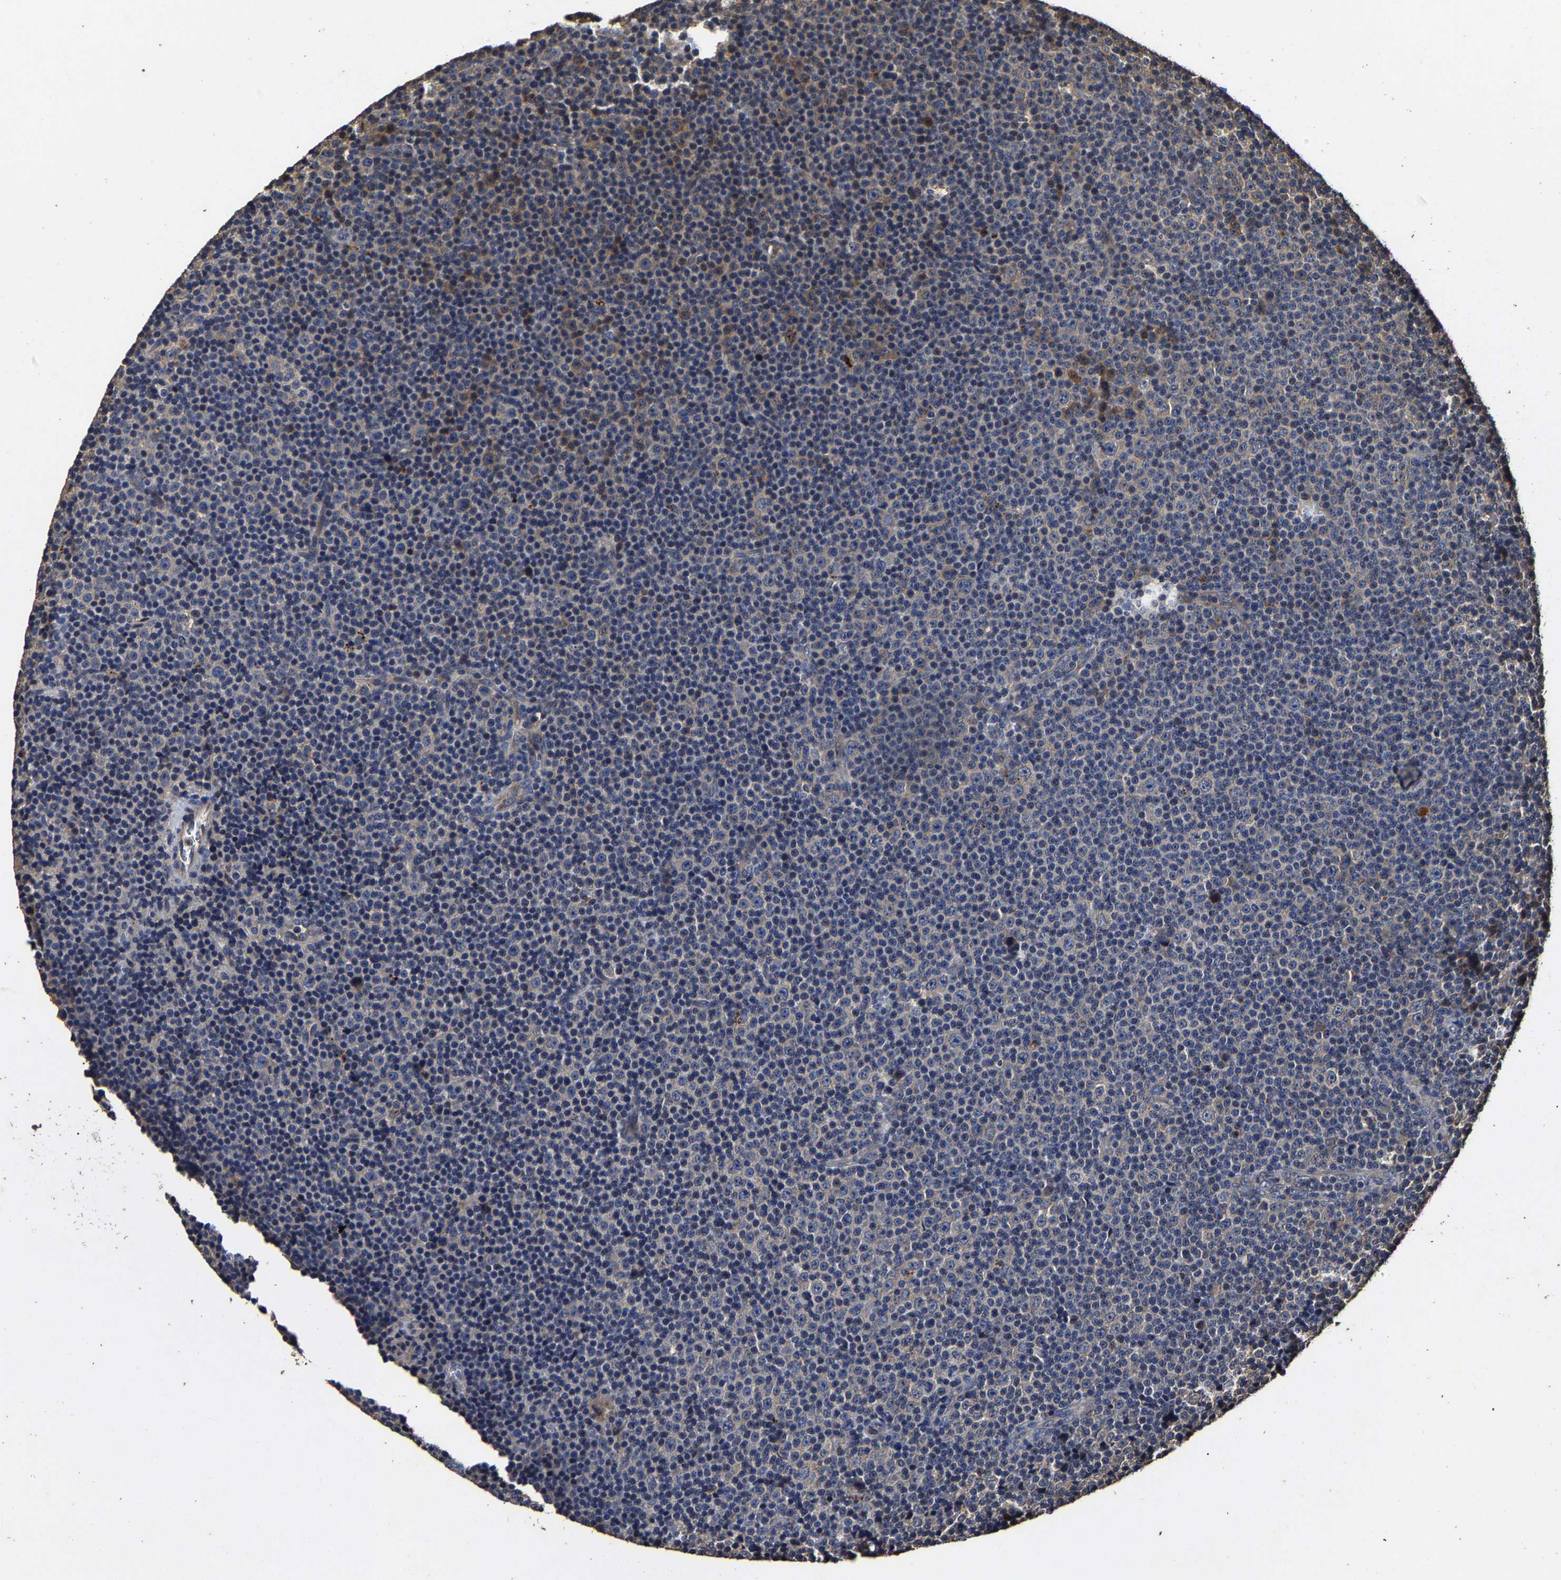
{"staining": {"intensity": "weak", "quantity": "<25%", "location": "cytoplasmic/membranous"}, "tissue": "lymphoma", "cell_type": "Tumor cells", "image_type": "cancer", "snomed": [{"axis": "morphology", "description": "Malignant lymphoma, non-Hodgkin's type, Low grade"}, {"axis": "topography", "description": "Lymph node"}], "caption": "This micrograph is of lymphoma stained with immunohistochemistry to label a protein in brown with the nuclei are counter-stained blue. There is no staining in tumor cells.", "gene": "PPM1K", "patient": {"sex": "female", "age": 67}}